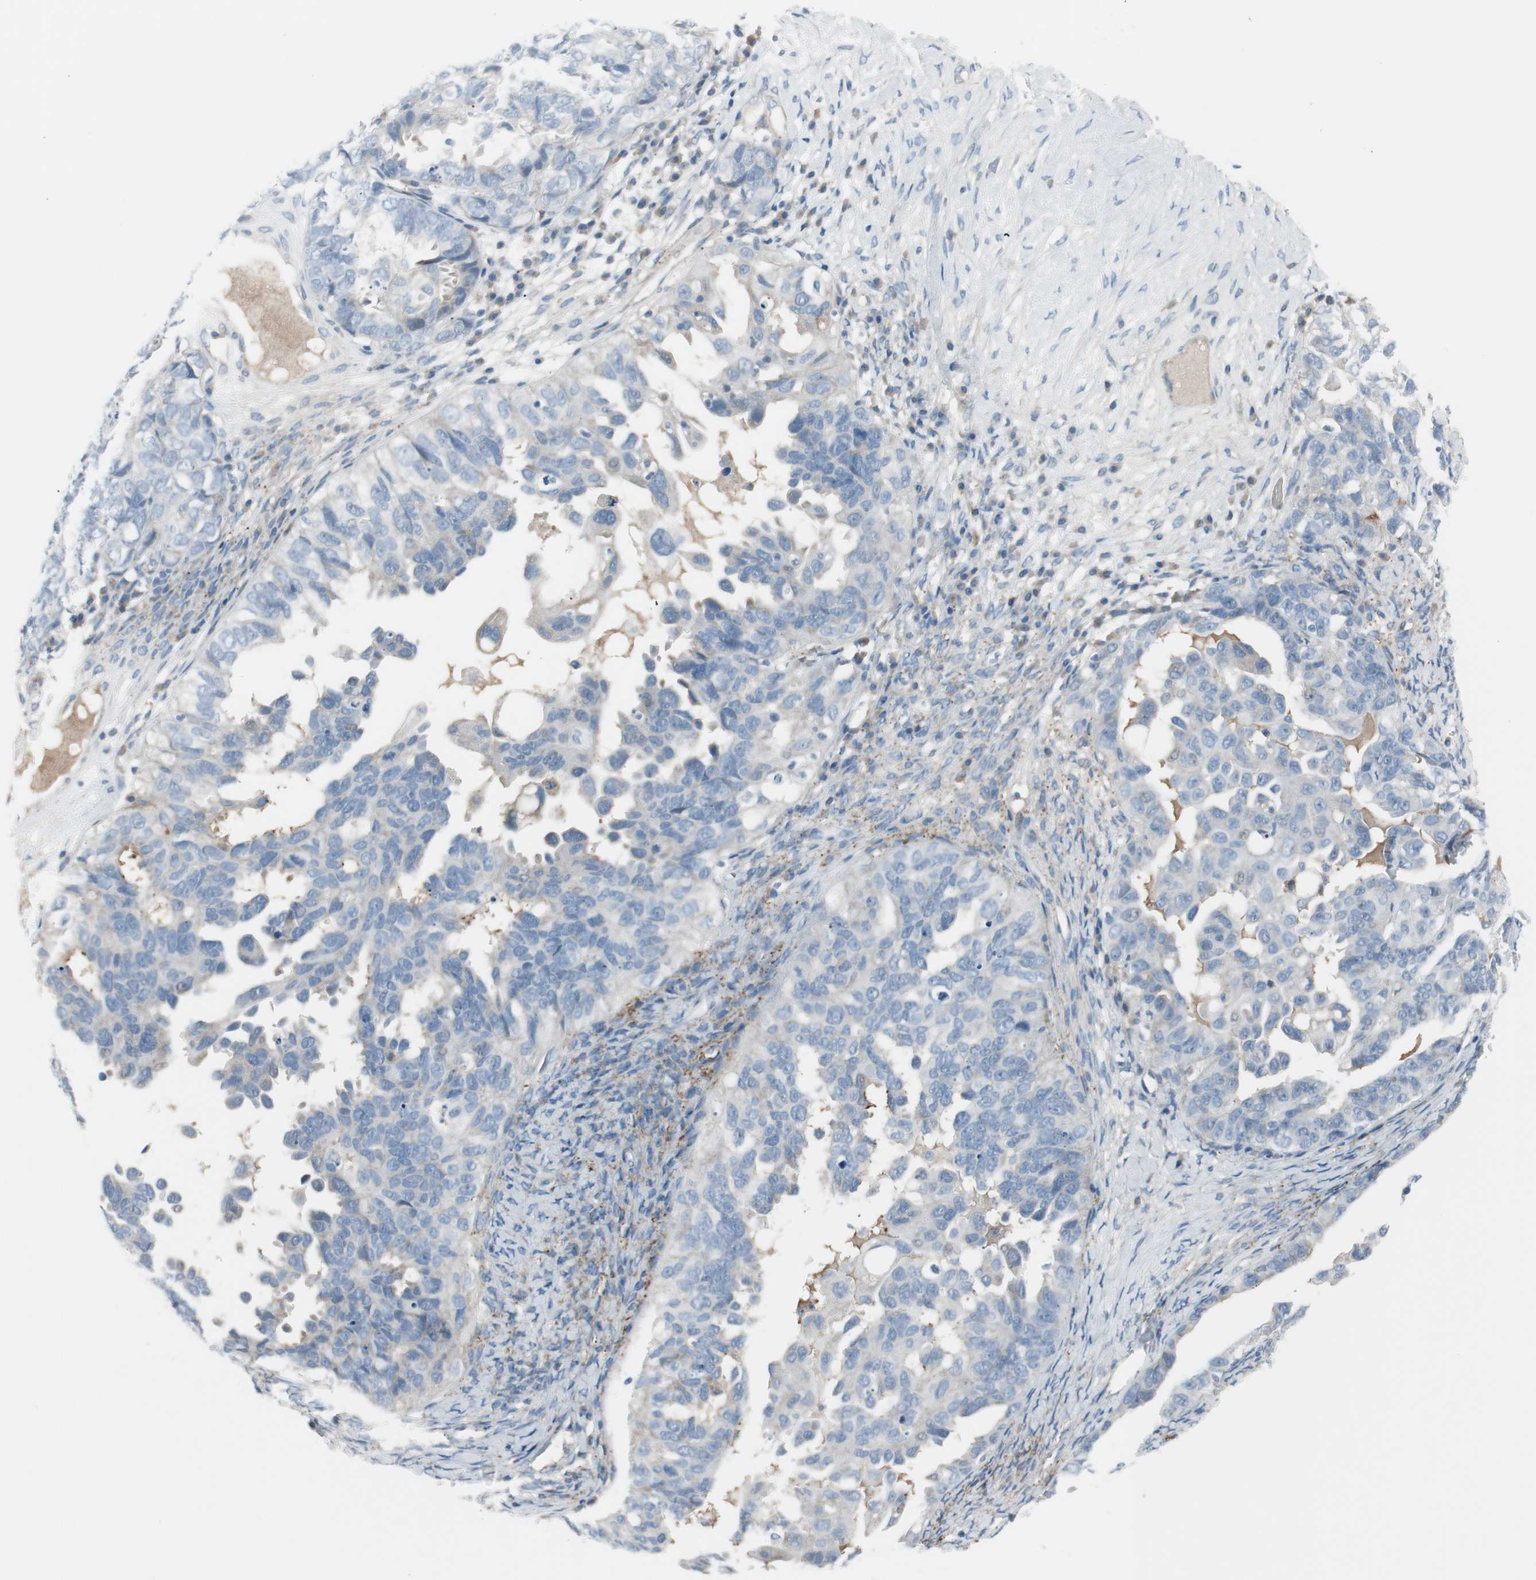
{"staining": {"intensity": "negative", "quantity": "none", "location": "none"}, "tissue": "ovarian cancer", "cell_type": "Tumor cells", "image_type": "cancer", "snomed": [{"axis": "morphology", "description": "Cystadenocarcinoma, serous, NOS"}, {"axis": "topography", "description": "Ovary"}], "caption": "Image shows no protein staining in tumor cells of ovarian serous cystadenocarcinoma tissue.", "gene": "CACNA2D1", "patient": {"sex": "female", "age": 82}}